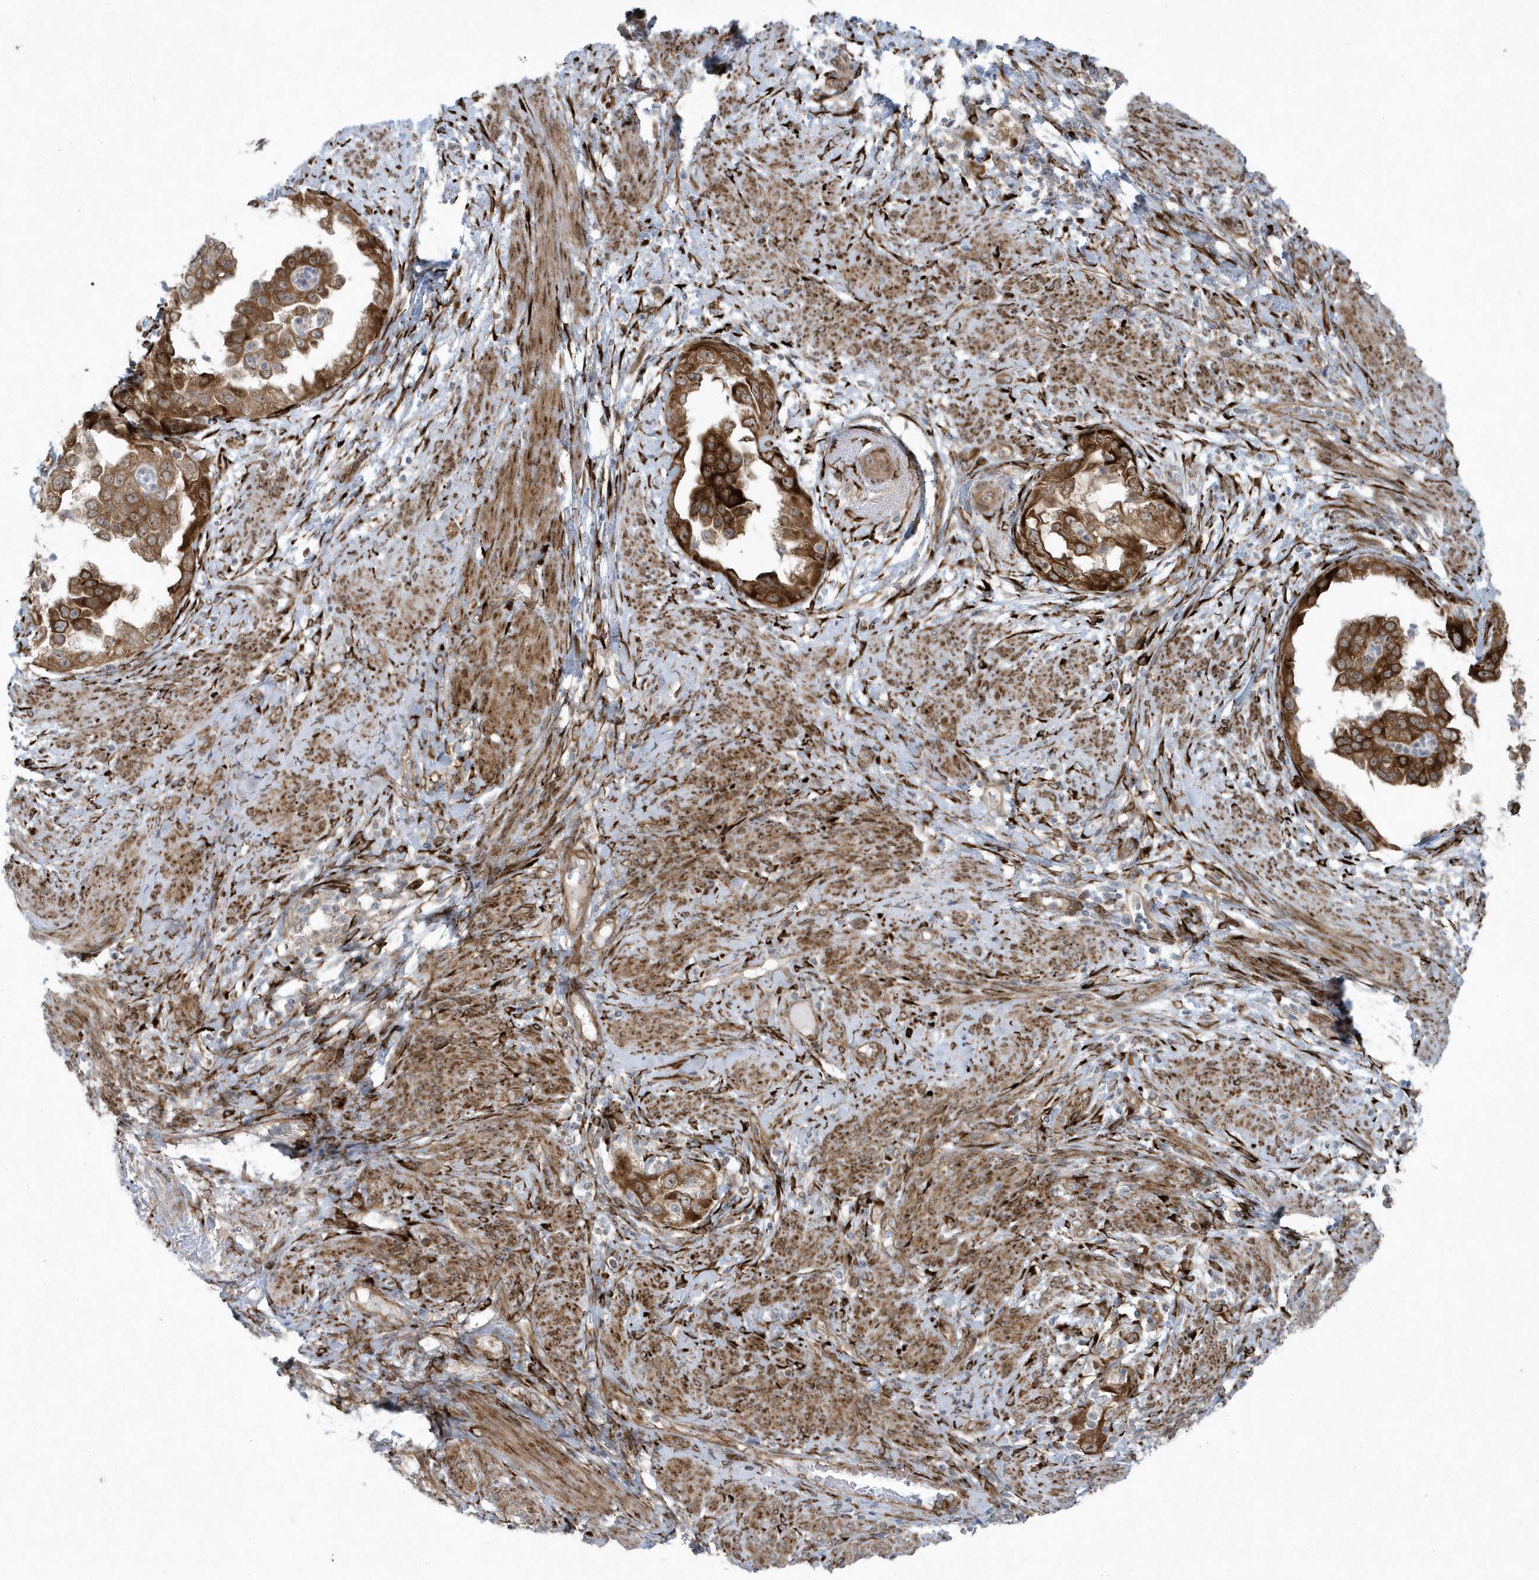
{"staining": {"intensity": "moderate", "quantity": ">75%", "location": "cytoplasmic/membranous"}, "tissue": "endometrial cancer", "cell_type": "Tumor cells", "image_type": "cancer", "snomed": [{"axis": "morphology", "description": "Adenocarcinoma, NOS"}, {"axis": "topography", "description": "Endometrium"}], "caption": "Immunohistochemical staining of endometrial adenocarcinoma displays medium levels of moderate cytoplasmic/membranous staining in approximately >75% of tumor cells.", "gene": "FAM98A", "patient": {"sex": "female", "age": 85}}